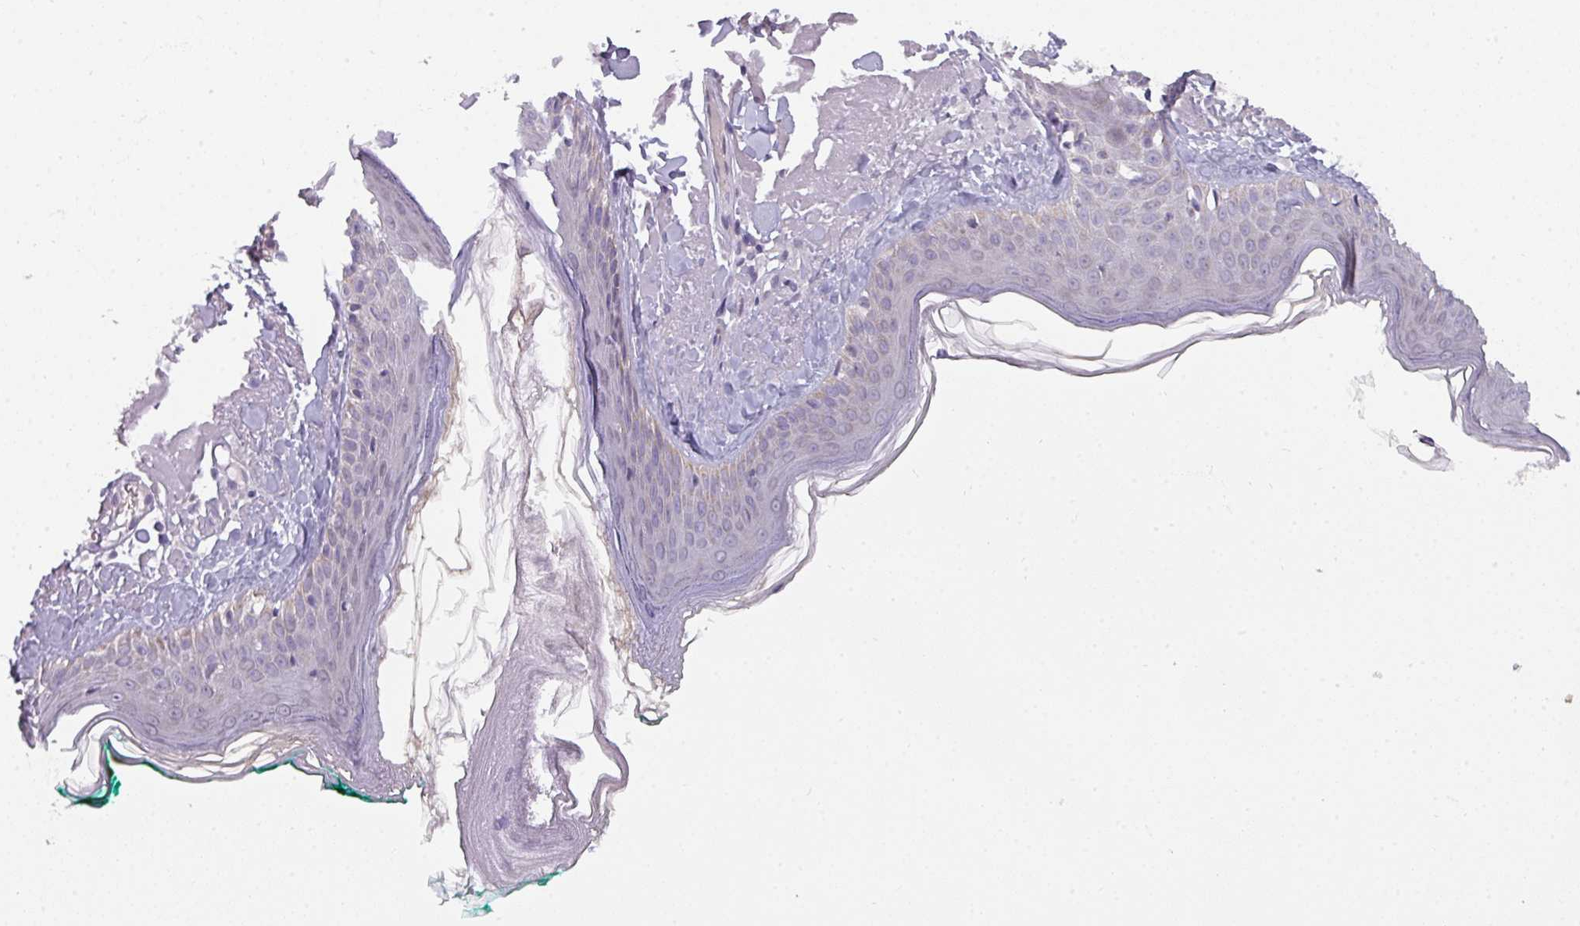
{"staining": {"intensity": "negative", "quantity": "none", "location": "none"}, "tissue": "skin", "cell_type": "Fibroblasts", "image_type": "normal", "snomed": [{"axis": "morphology", "description": "Normal tissue, NOS"}, {"axis": "morphology", "description": "Malignant melanoma, NOS"}, {"axis": "topography", "description": "Skin"}], "caption": "A histopathology image of human skin is negative for staining in fibroblasts. Nuclei are stained in blue.", "gene": "C2orf68", "patient": {"sex": "male", "age": 80}}